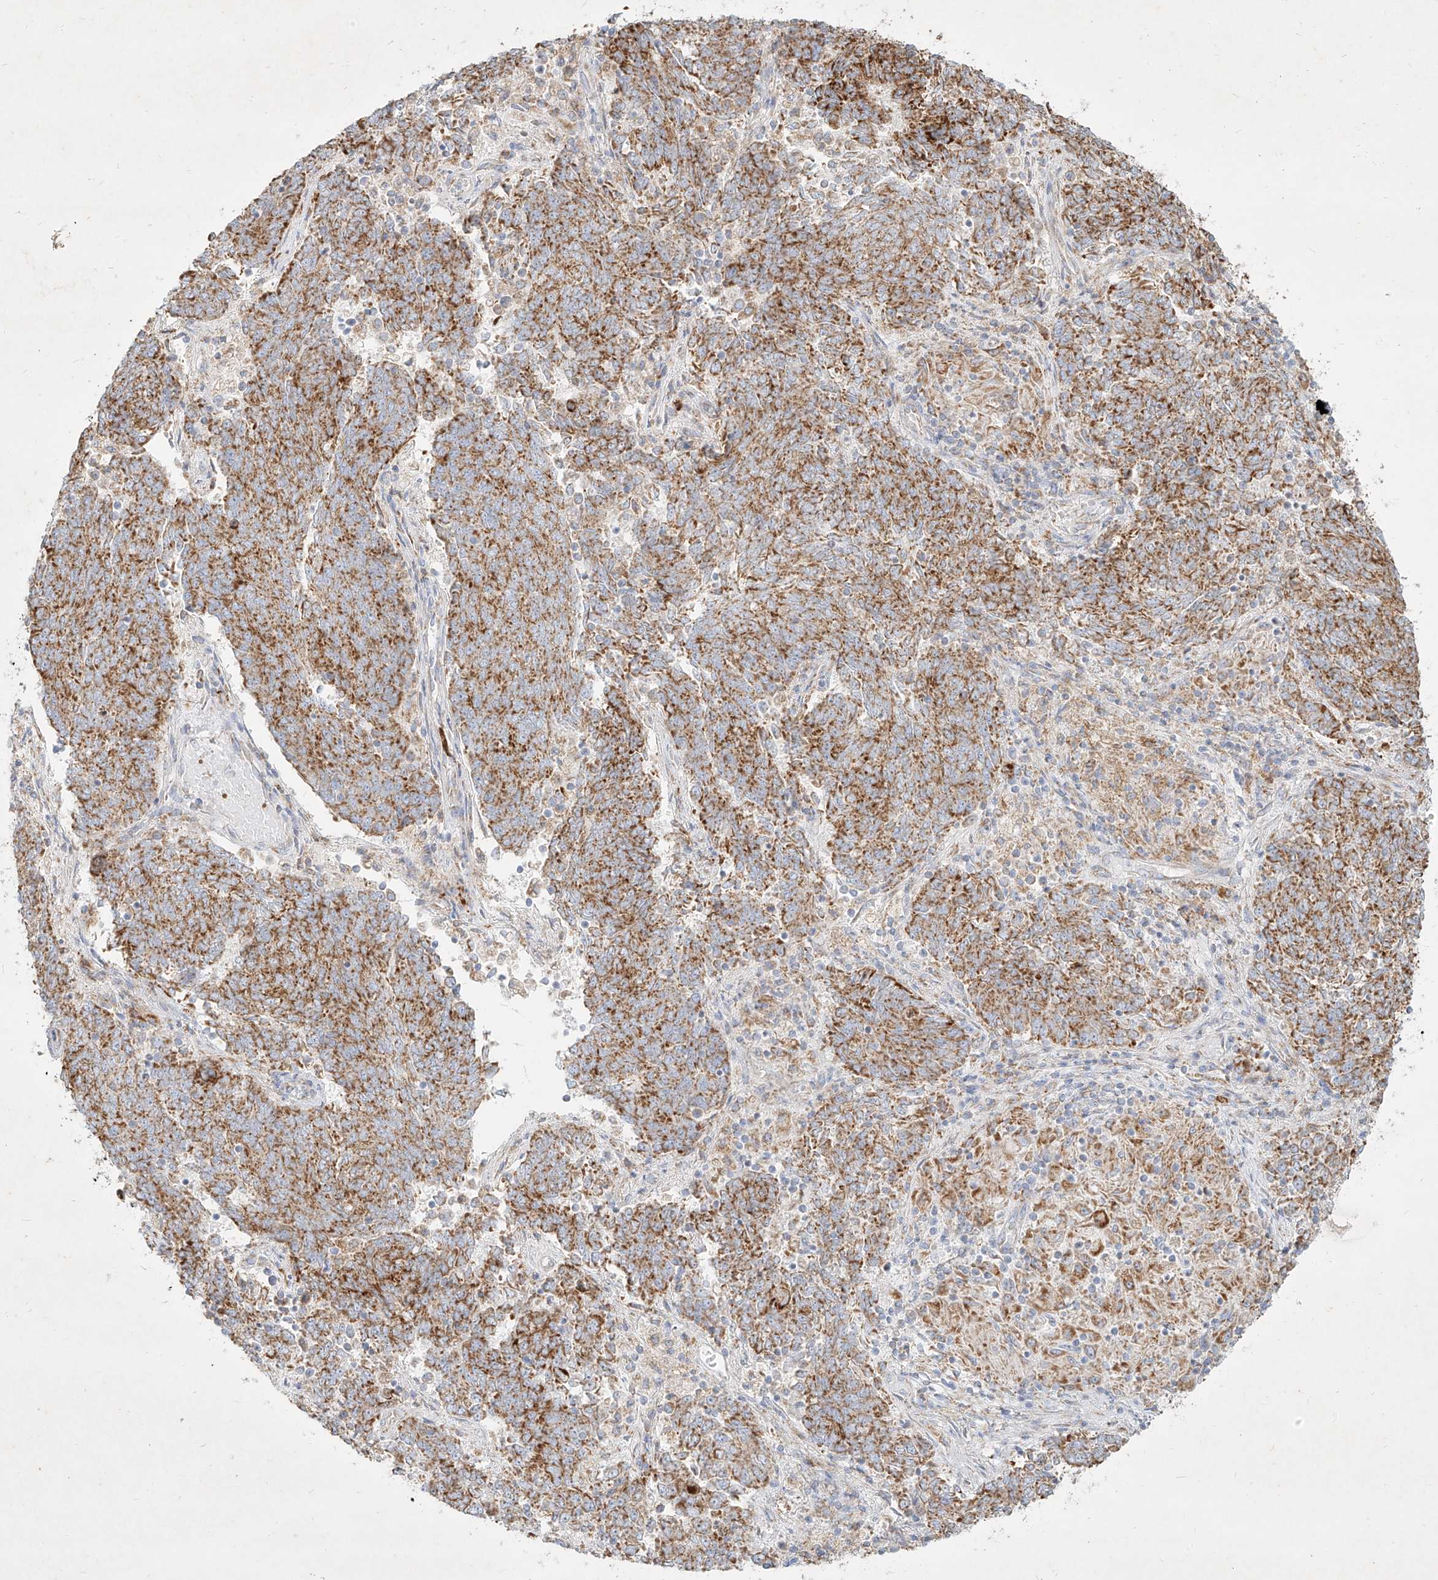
{"staining": {"intensity": "moderate", "quantity": ">75%", "location": "cytoplasmic/membranous"}, "tissue": "endometrial cancer", "cell_type": "Tumor cells", "image_type": "cancer", "snomed": [{"axis": "morphology", "description": "Adenocarcinoma, NOS"}, {"axis": "topography", "description": "Endometrium"}], "caption": "Moderate cytoplasmic/membranous positivity is seen in about >75% of tumor cells in adenocarcinoma (endometrial). The staining was performed using DAB (3,3'-diaminobenzidine), with brown indicating positive protein expression. Nuclei are stained blue with hematoxylin.", "gene": "MTX2", "patient": {"sex": "female", "age": 80}}